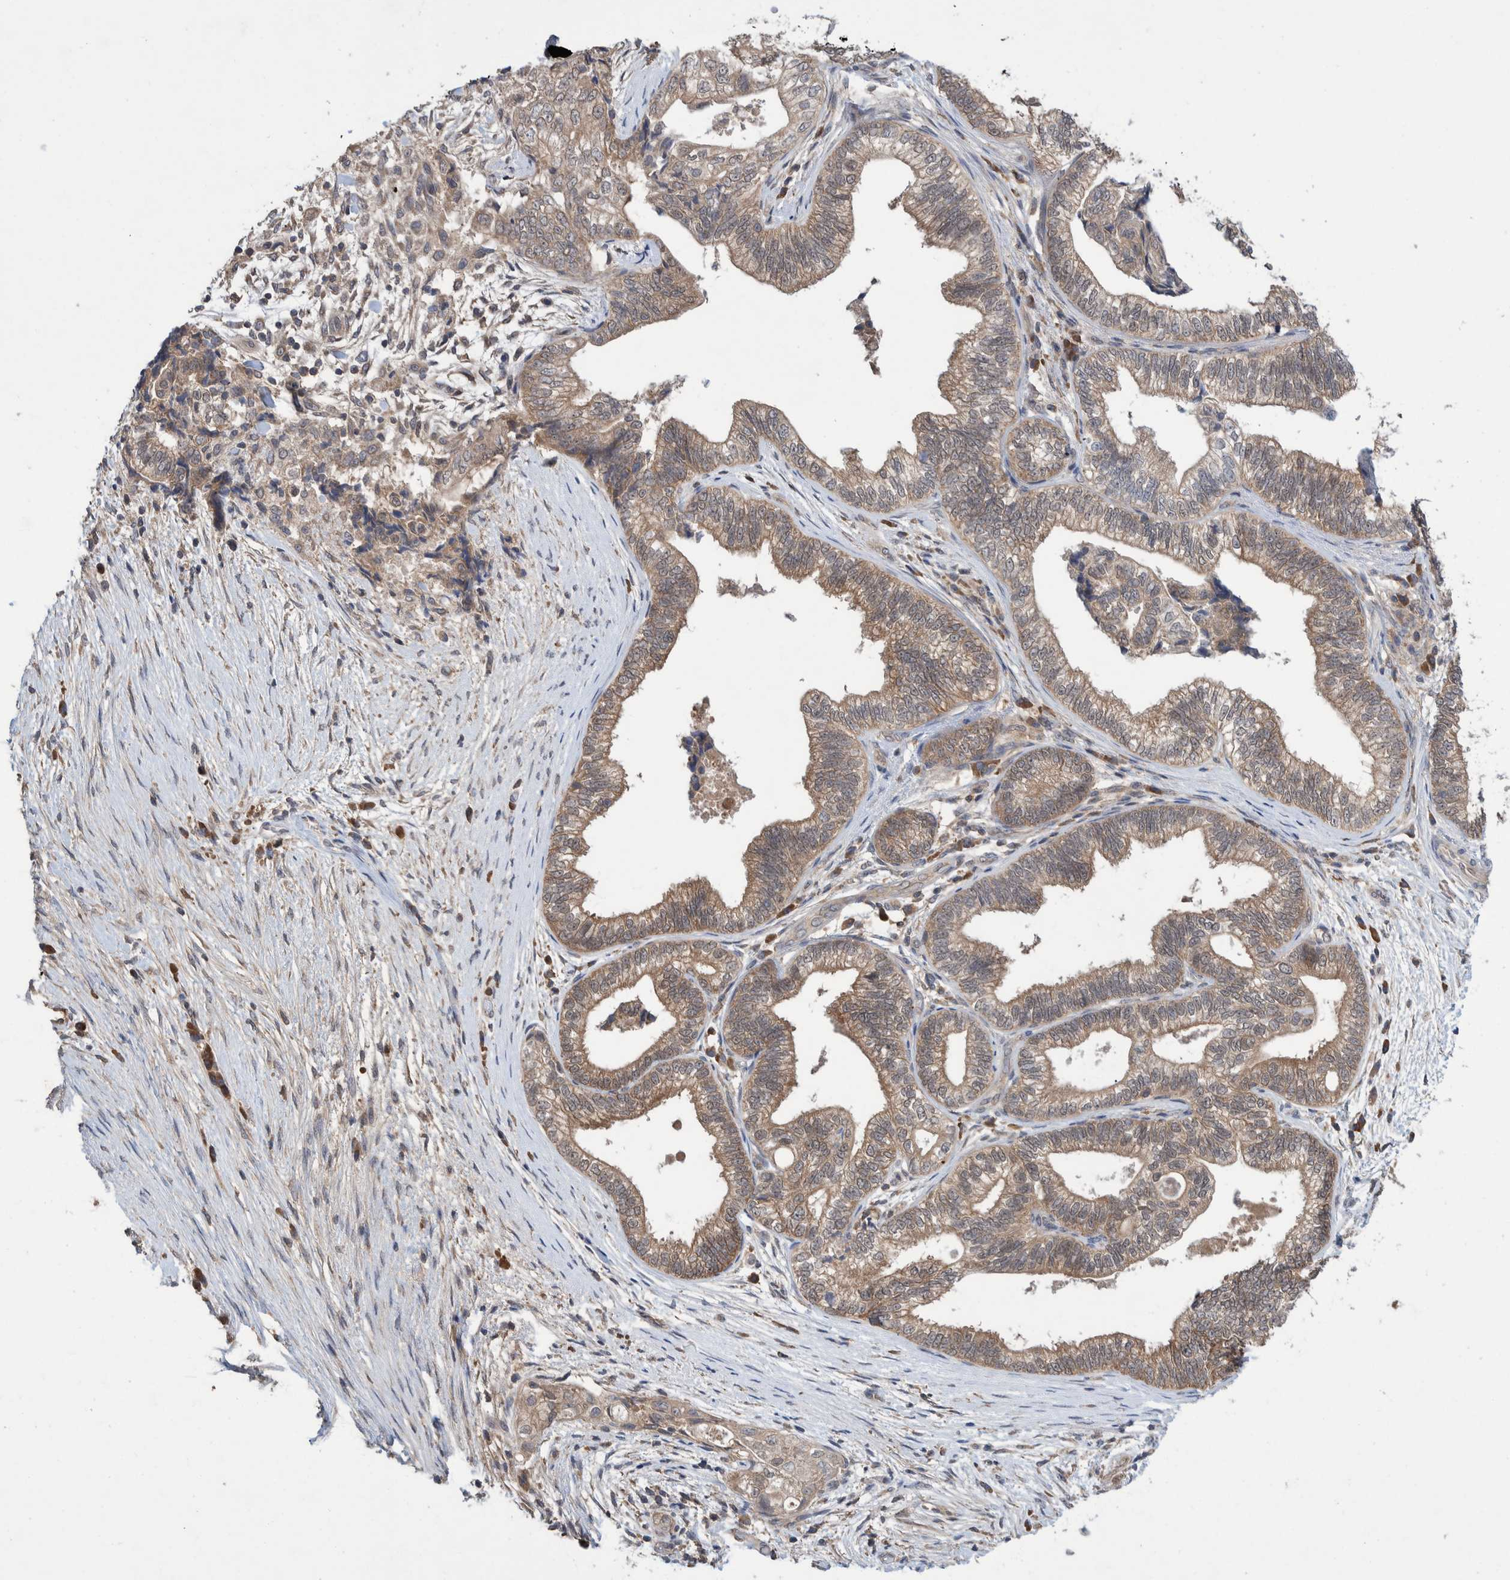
{"staining": {"intensity": "moderate", "quantity": "25%-75%", "location": "cytoplasmic/membranous"}, "tissue": "pancreatic cancer", "cell_type": "Tumor cells", "image_type": "cancer", "snomed": [{"axis": "morphology", "description": "Adenocarcinoma, NOS"}, {"axis": "topography", "description": "Pancreas"}], "caption": "IHC image of neoplastic tissue: human pancreatic cancer stained using IHC shows medium levels of moderate protein expression localized specifically in the cytoplasmic/membranous of tumor cells, appearing as a cytoplasmic/membranous brown color.", "gene": "PLPBP", "patient": {"sex": "male", "age": 72}}